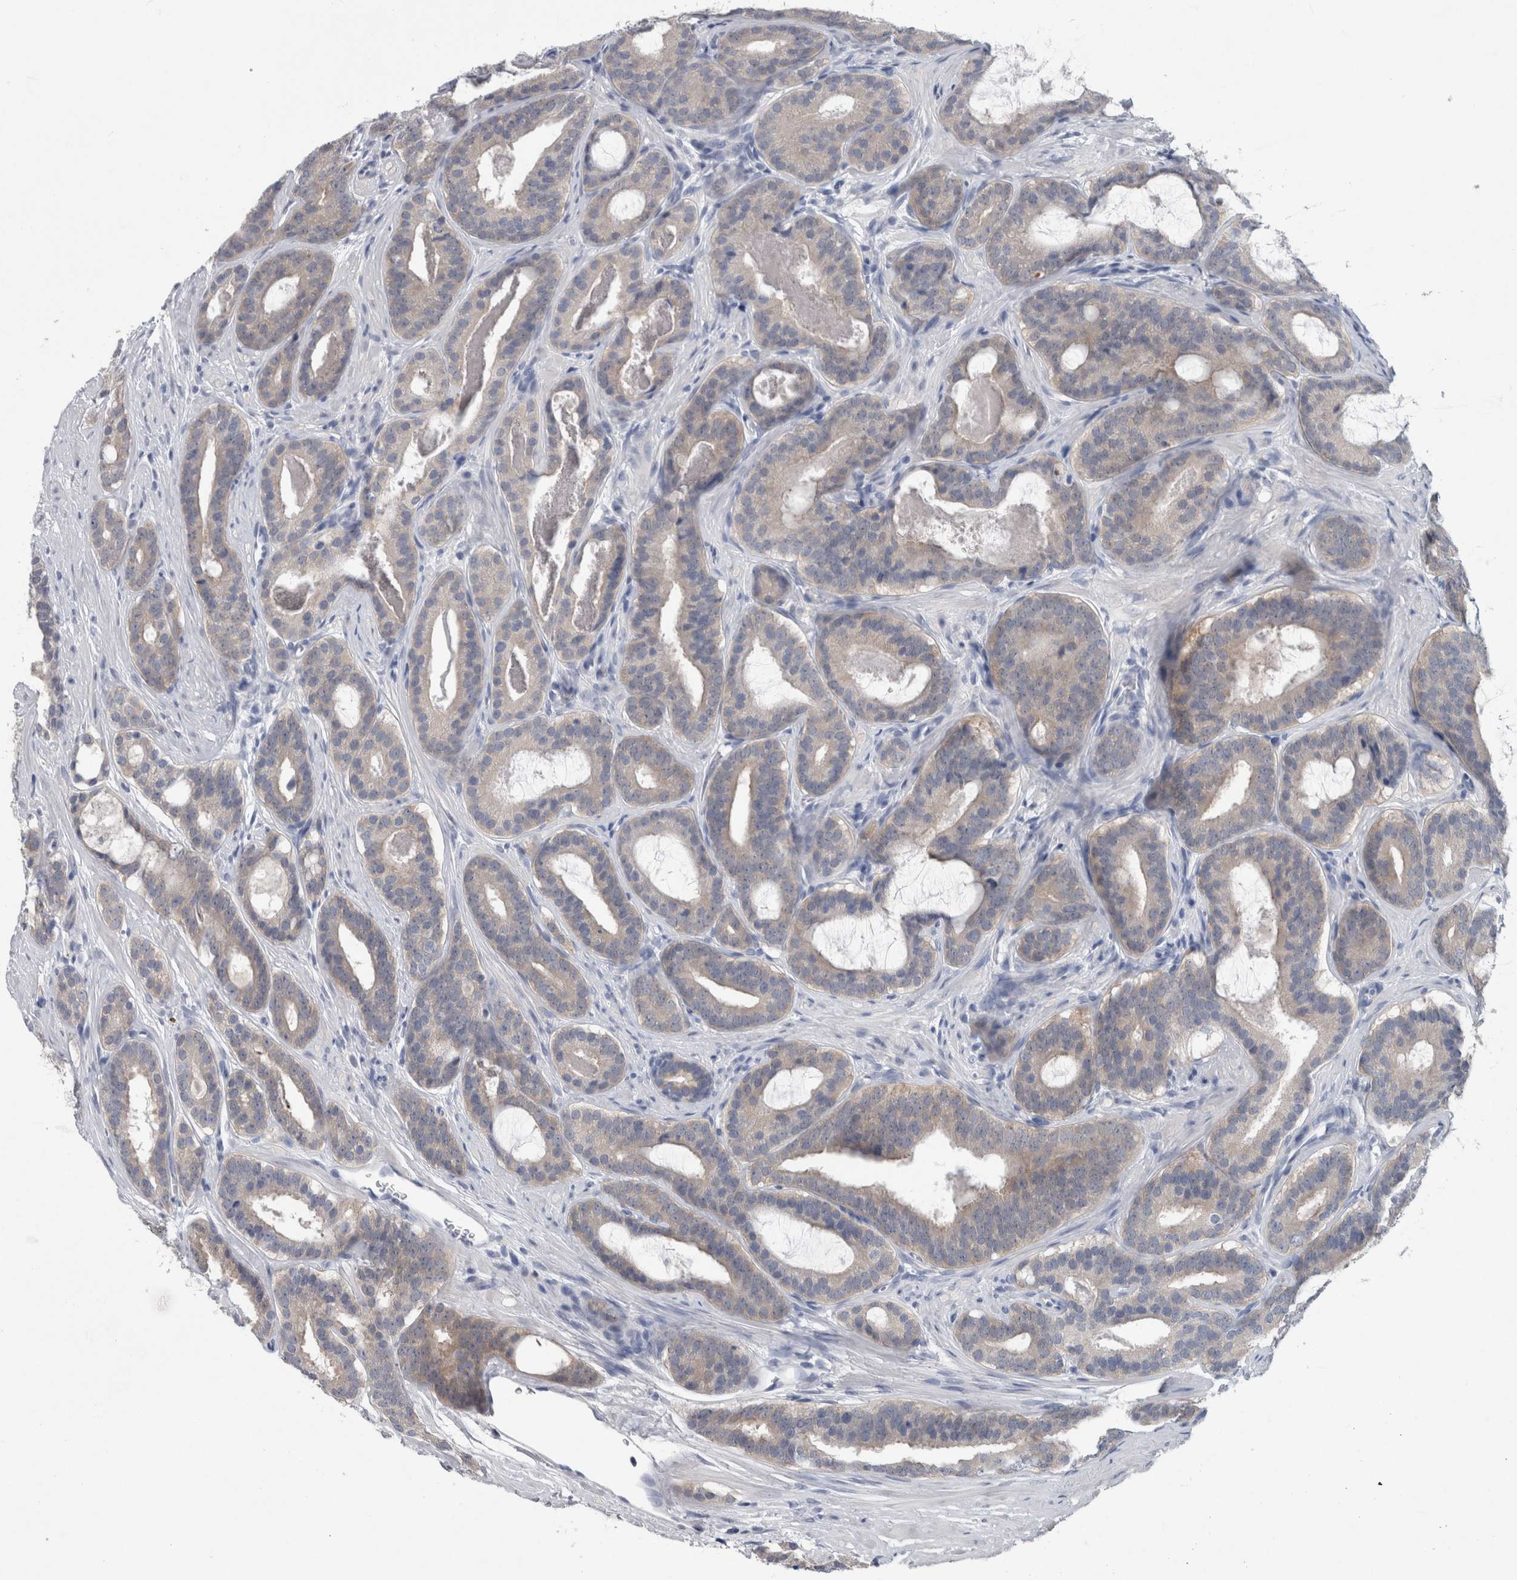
{"staining": {"intensity": "weak", "quantity": "<25%", "location": "cytoplasmic/membranous"}, "tissue": "prostate cancer", "cell_type": "Tumor cells", "image_type": "cancer", "snomed": [{"axis": "morphology", "description": "Adenocarcinoma, High grade"}, {"axis": "topography", "description": "Prostate"}], "caption": "The histopathology image demonstrates no significant staining in tumor cells of prostate cancer.", "gene": "FAM83H", "patient": {"sex": "male", "age": 60}}